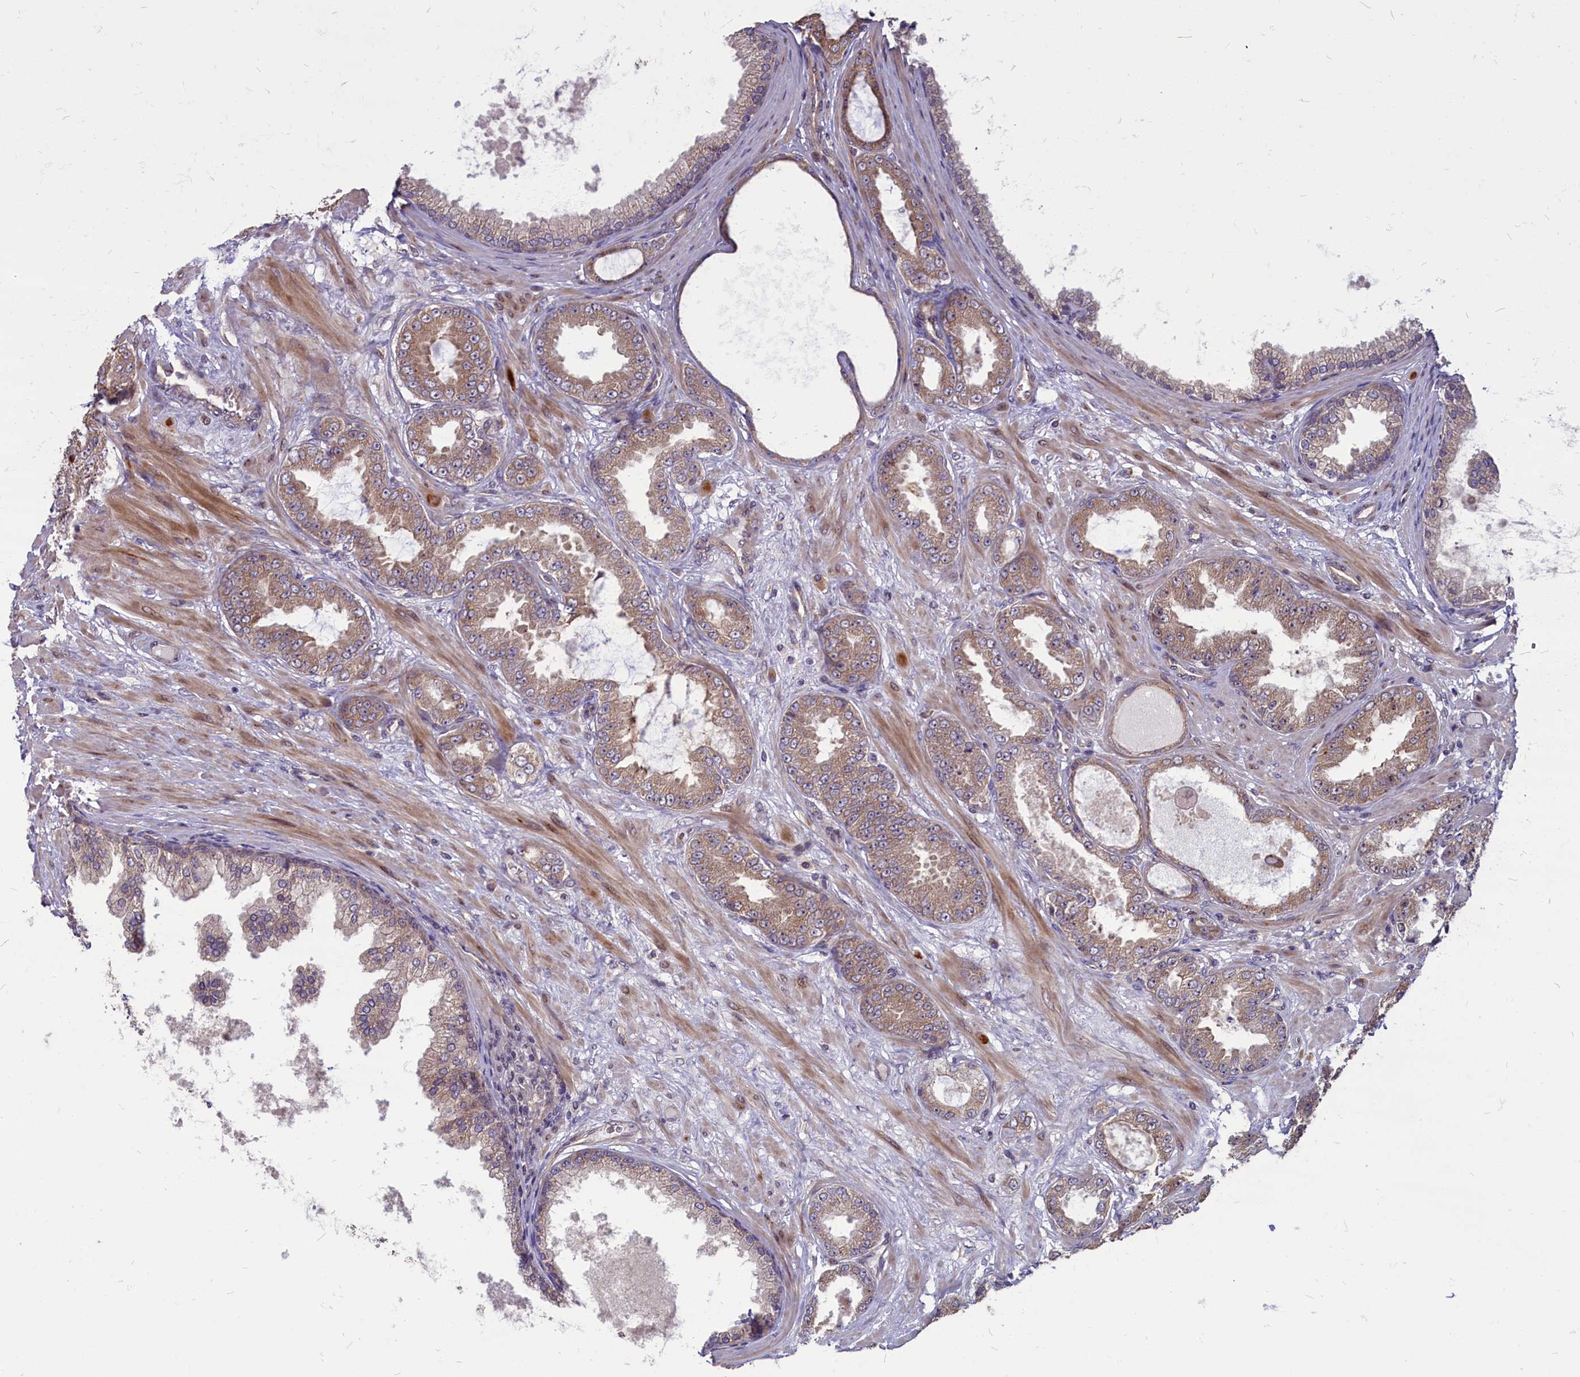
{"staining": {"intensity": "moderate", "quantity": "25%-75%", "location": "cytoplasmic/membranous"}, "tissue": "prostate cancer", "cell_type": "Tumor cells", "image_type": "cancer", "snomed": [{"axis": "morphology", "description": "Adenocarcinoma, Low grade"}, {"axis": "topography", "description": "Prostate"}], "caption": "Prostate low-grade adenocarcinoma tissue exhibits moderate cytoplasmic/membranous staining in approximately 25%-75% of tumor cells, visualized by immunohistochemistry.", "gene": "MYCBP", "patient": {"sex": "male", "age": 63}}